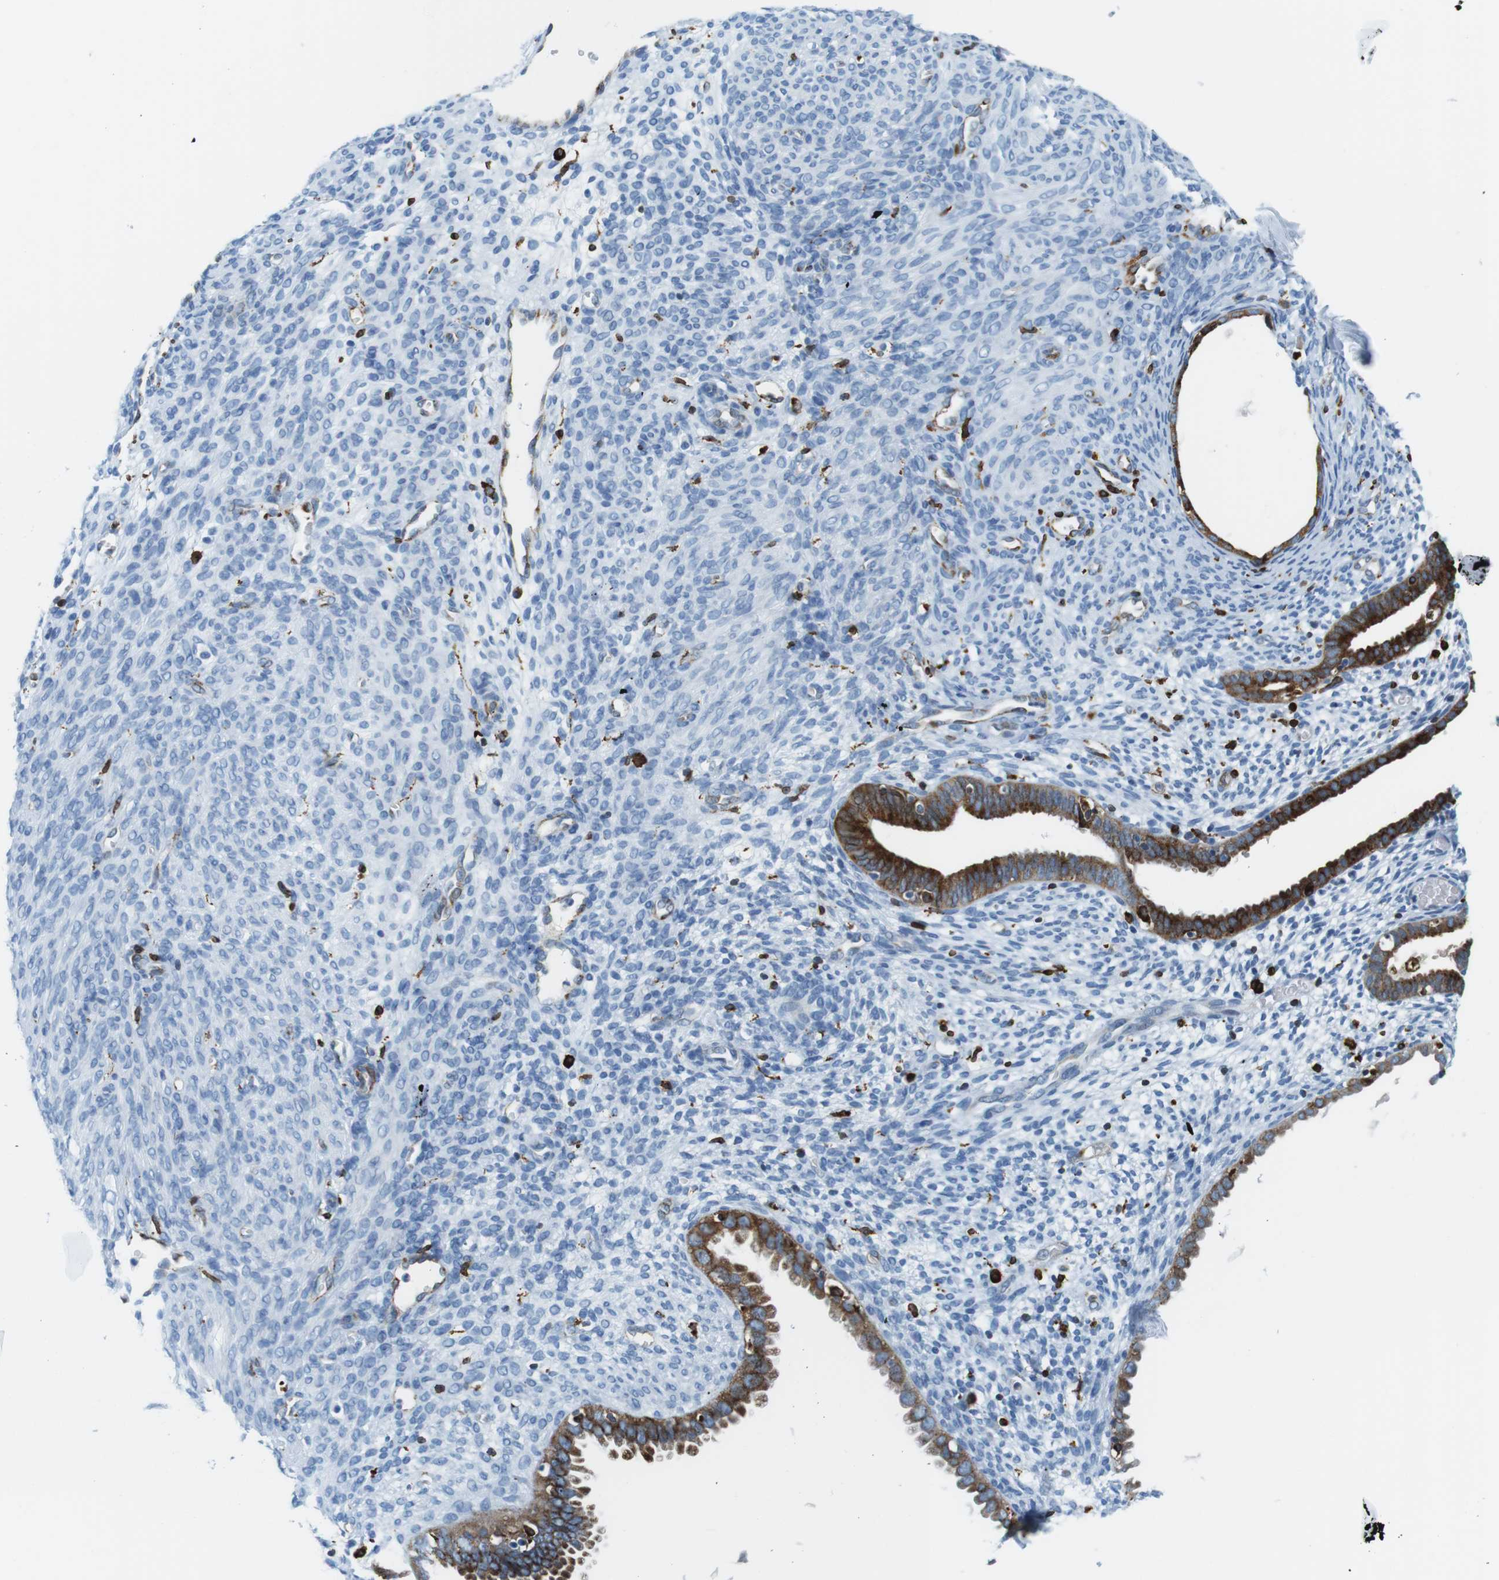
{"staining": {"intensity": "strong", "quantity": "<25%", "location": "cytoplasmic/membranous"}, "tissue": "endometrium", "cell_type": "Cells in endometrial stroma", "image_type": "normal", "snomed": [{"axis": "morphology", "description": "Normal tissue, NOS"}, {"axis": "morphology", "description": "Atrophy, NOS"}, {"axis": "topography", "description": "Uterus"}, {"axis": "topography", "description": "Endometrium"}], "caption": "Immunohistochemical staining of normal human endometrium exhibits <25% levels of strong cytoplasmic/membranous protein staining in about <25% of cells in endometrial stroma. Using DAB (3,3'-diaminobenzidine) (brown) and hematoxylin (blue) stains, captured at high magnification using brightfield microscopy.", "gene": "CIITA", "patient": {"sex": "female", "age": 68}}